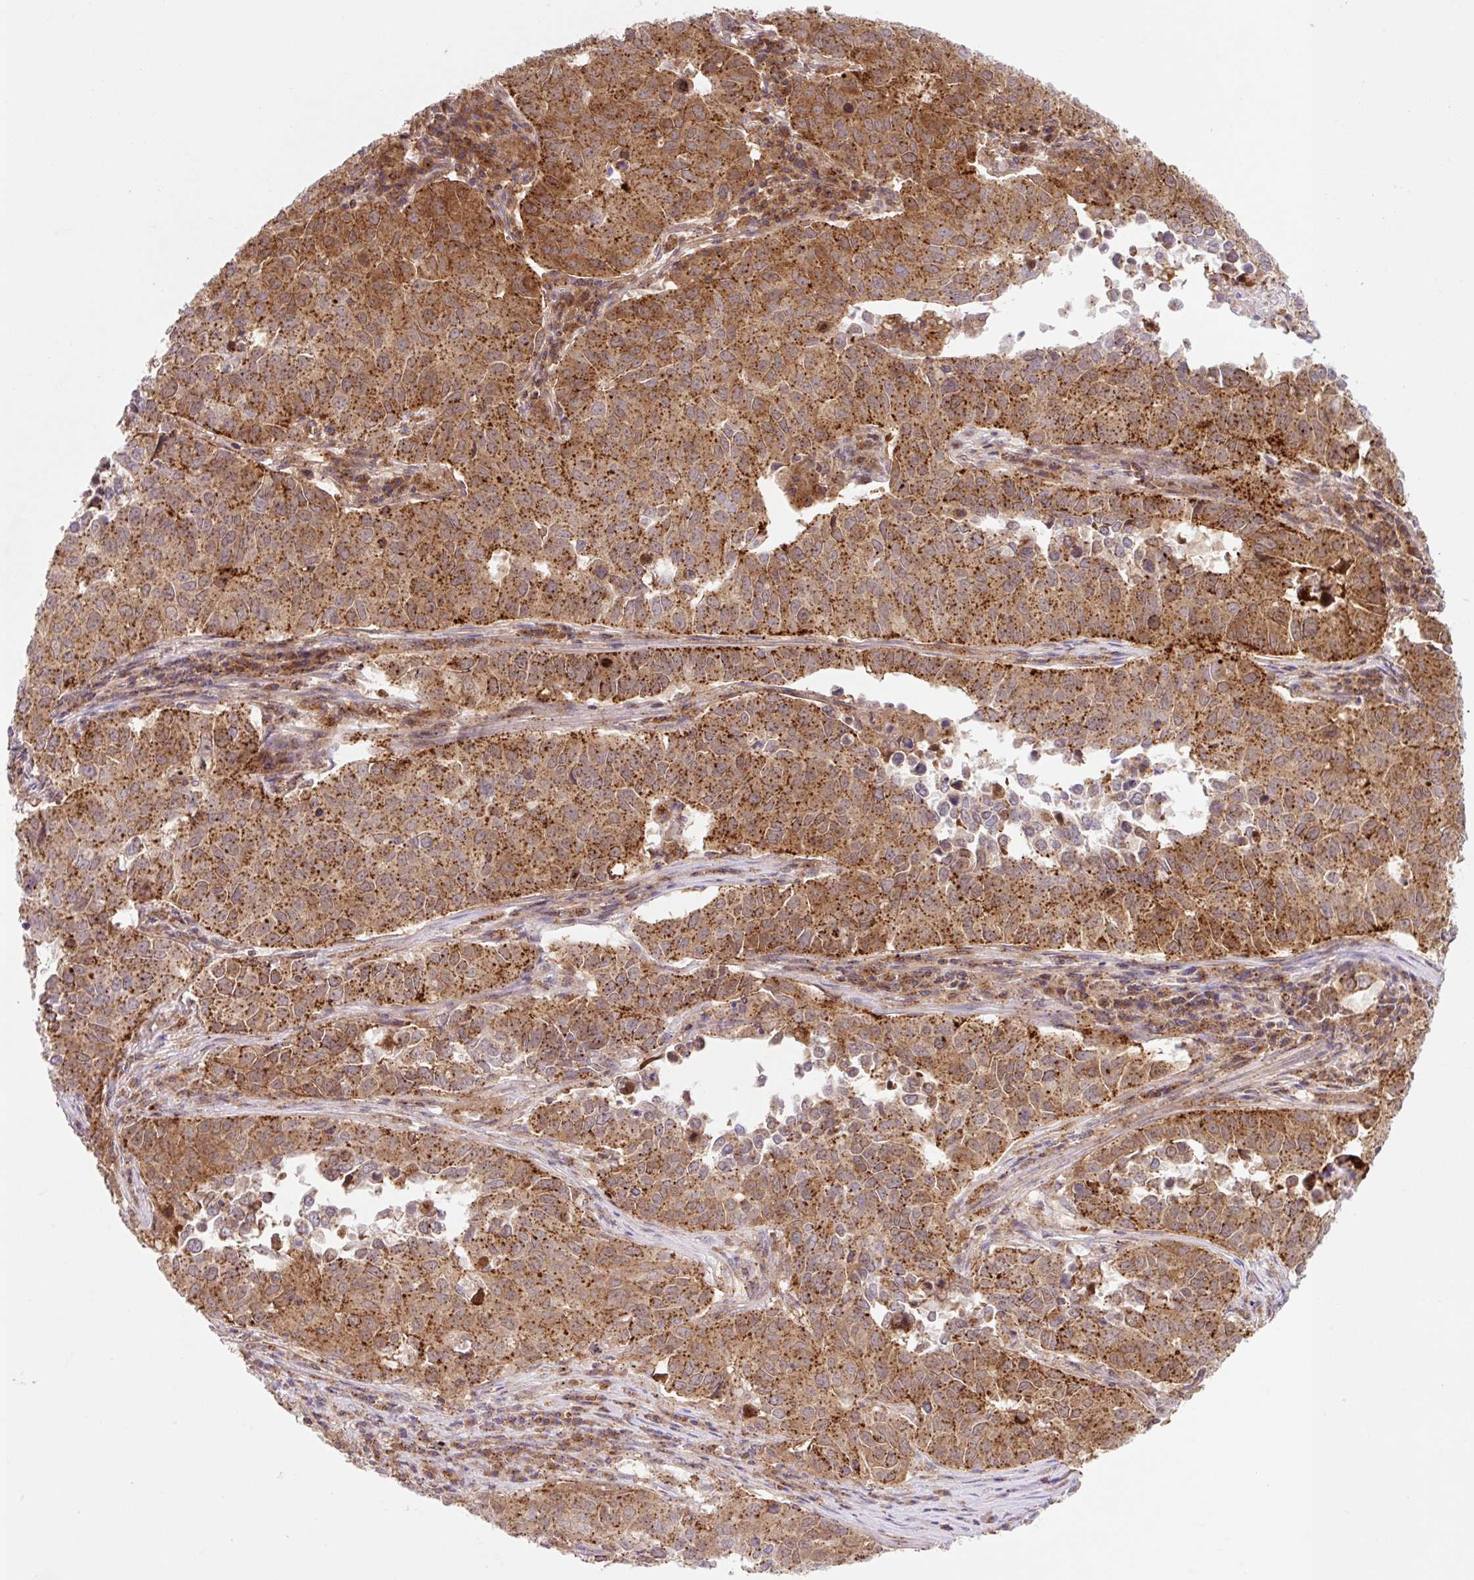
{"staining": {"intensity": "strong", "quantity": ">75%", "location": "cytoplasmic/membranous"}, "tissue": "lung cancer", "cell_type": "Tumor cells", "image_type": "cancer", "snomed": [{"axis": "morphology", "description": "Adenocarcinoma, NOS"}, {"axis": "topography", "description": "Lung"}], "caption": "An IHC image of tumor tissue is shown. Protein staining in brown labels strong cytoplasmic/membranous positivity in lung cancer within tumor cells. The staining was performed using DAB to visualize the protein expression in brown, while the nuclei were stained in blue with hematoxylin (Magnification: 20x).", "gene": "VPS4A", "patient": {"sex": "female", "age": 50}}